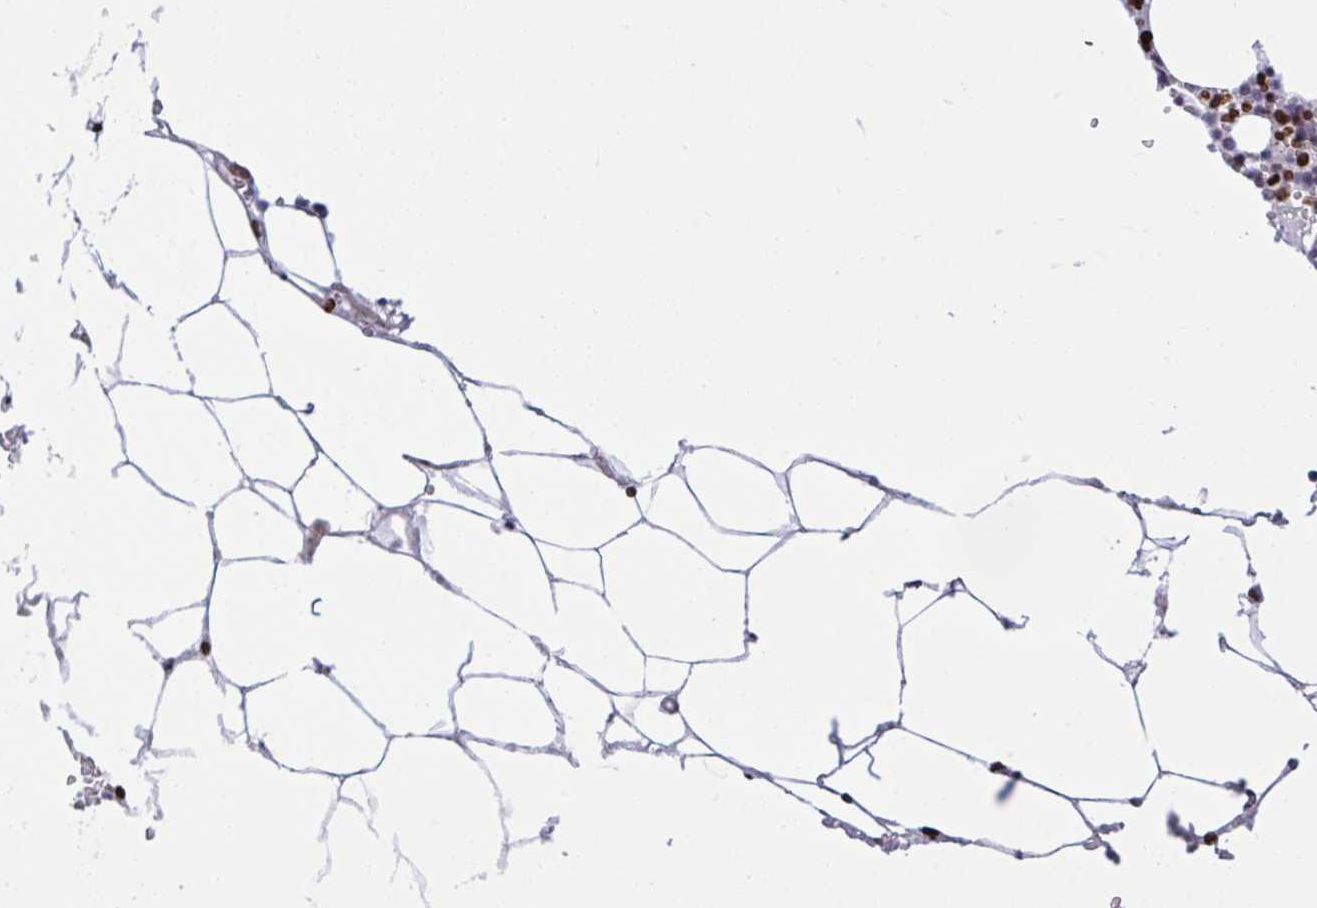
{"staining": {"intensity": "strong", "quantity": ">75%", "location": "nuclear"}, "tissue": "bone marrow", "cell_type": "Hematopoietic cells", "image_type": "normal", "snomed": [{"axis": "morphology", "description": "Normal tissue, NOS"}, {"axis": "topography", "description": "Bone marrow"}], "caption": "Protein expression analysis of normal bone marrow demonstrates strong nuclear staining in about >75% of hematopoietic cells. The protein of interest is stained brown, and the nuclei are stained in blue (DAB IHC with brightfield microscopy, high magnification).", "gene": "RAPGEF5", "patient": {"sex": "male", "age": 54}}